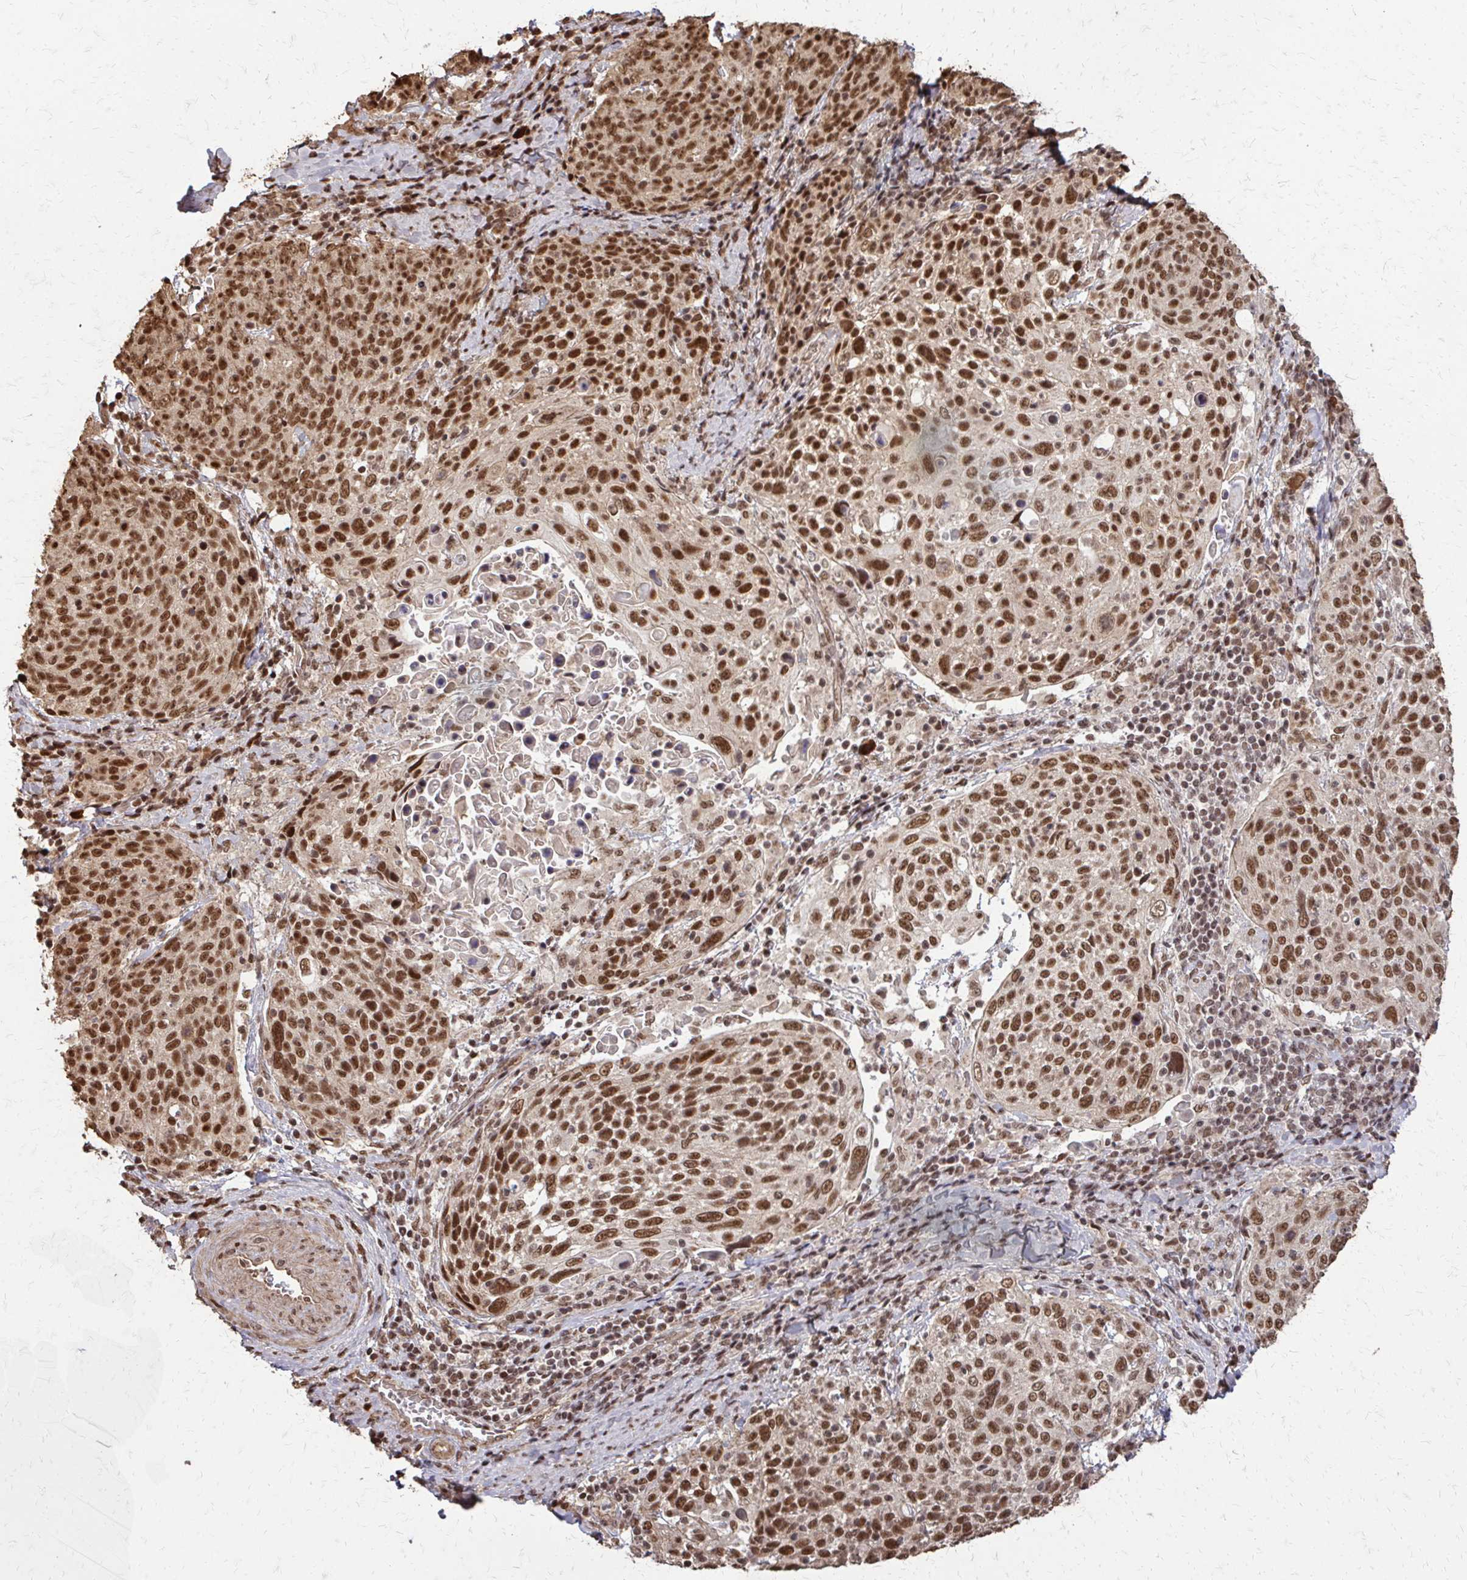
{"staining": {"intensity": "strong", "quantity": ">75%", "location": "nuclear"}, "tissue": "cervical cancer", "cell_type": "Tumor cells", "image_type": "cancer", "snomed": [{"axis": "morphology", "description": "Squamous cell carcinoma, NOS"}, {"axis": "topography", "description": "Cervix"}], "caption": "Immunohistochemical staining of human cervical squamous cell carcinoma demonstrates high levels of strong nuclear protein positivity in approximately >75% of tumor cells. The protein is shown in brown color, while the nuclei are stained blue.", "gene": "SS18", "patient": {"sex": "female", "age": 61}}